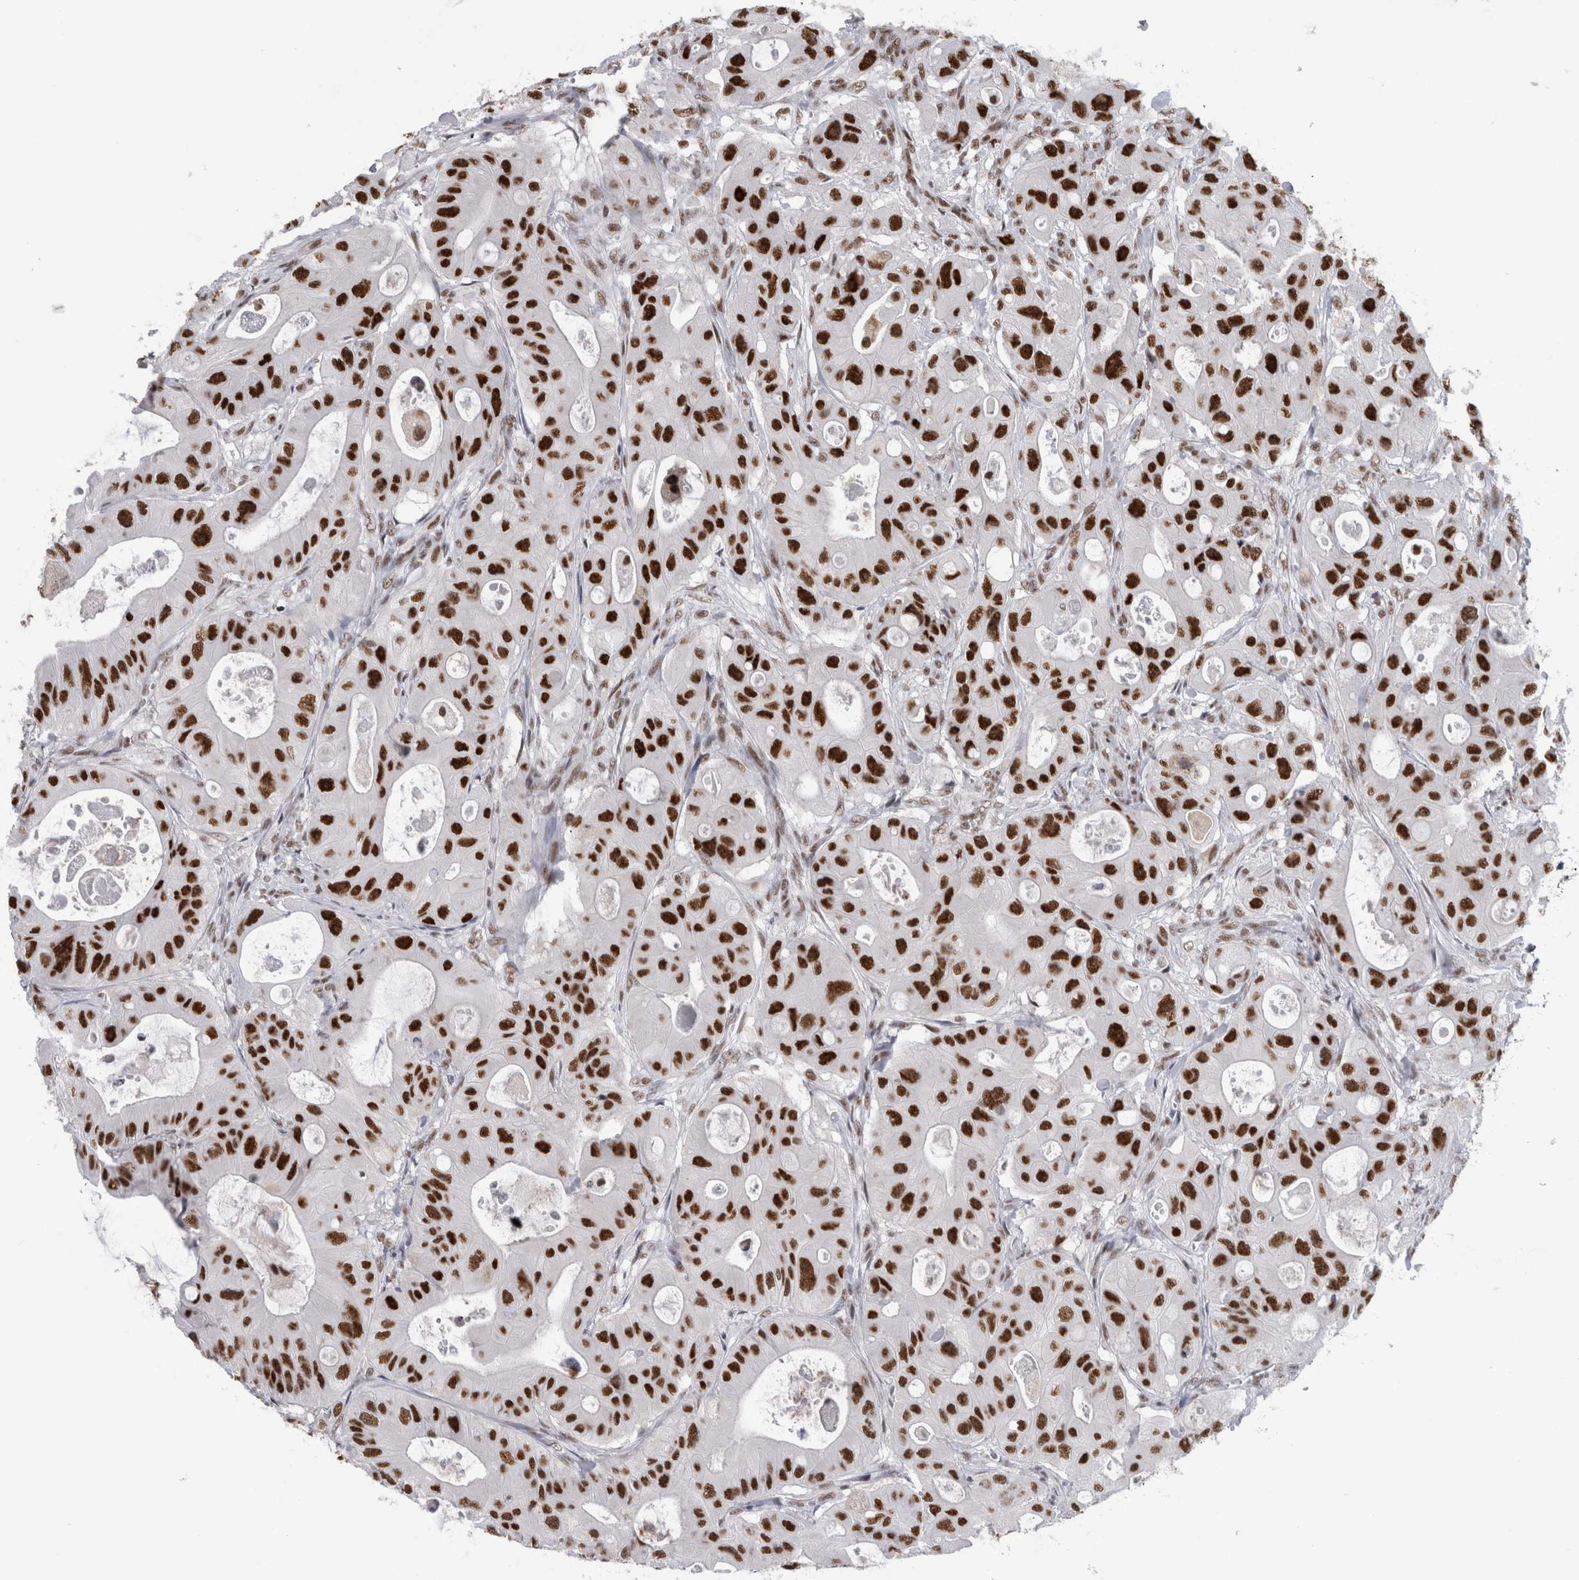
{"staining": {"intensity": "strong", "quantity": ">75%", "location": "nuclear"}, "tissue": "colorectal cancer", "cell_type": "Tumor cells", "image_type": "cancer", "snomed": [{"axis": "morphology", "description": "Adenocarcinoma, NOS"}, {"axis": "topography", "description": "Colon"}], "caption": "IHC (DAB) staining of human colorectal cancer (adenocarcinoma) reveals strong nuclear protein staining in about >75% of tumor cells.", "gene": "CDK11A", "patient": {"sex": "female", "age": 46}}